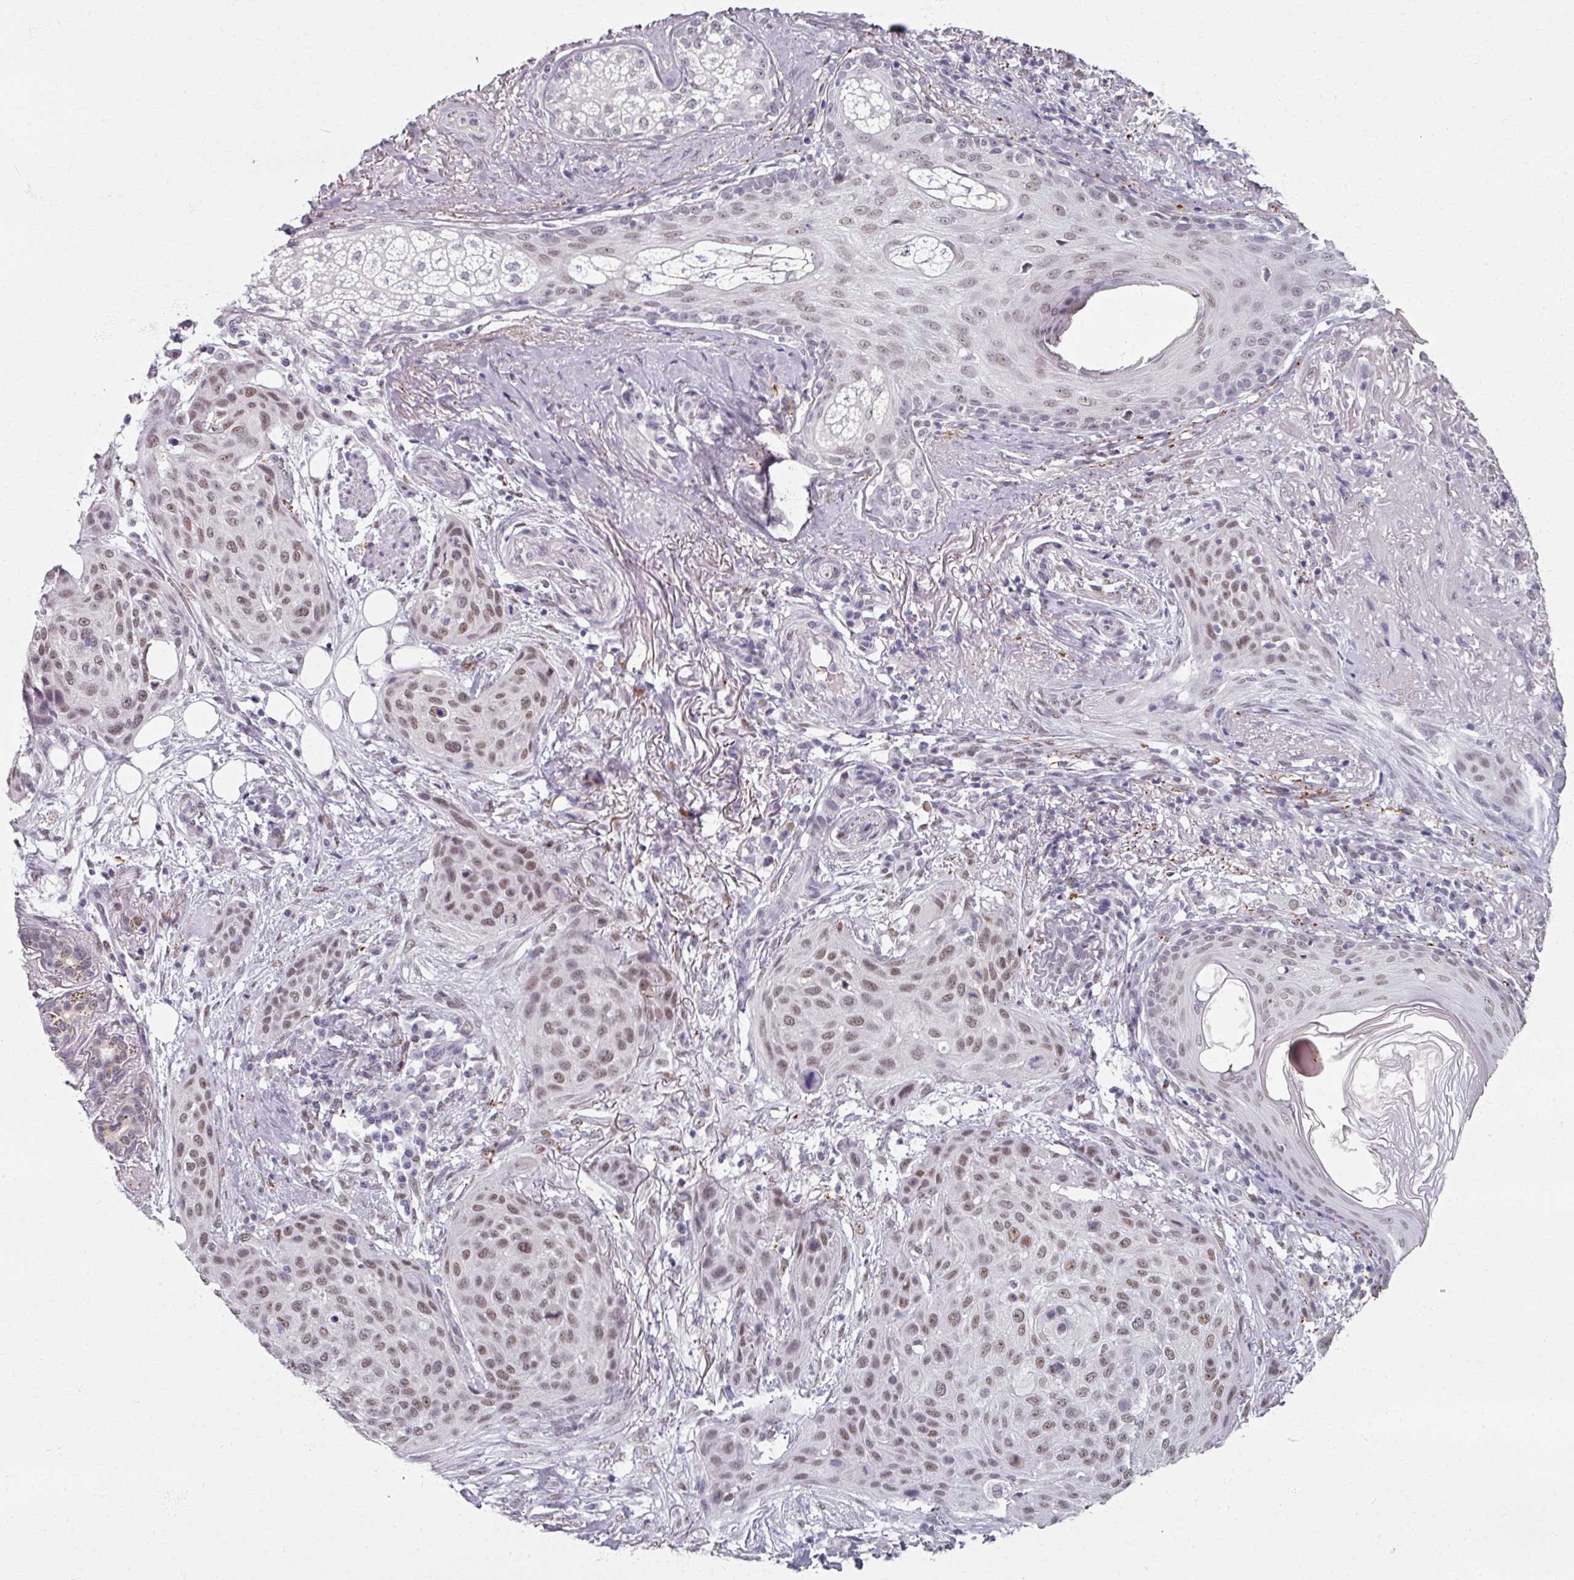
{"staining": {"intensity": "moderate", "quantity": ">75%", "location": "nuclear"}, "tissue": "skin cancer", "cell_type": "Tumor cells", "image_type": "cancer", "snomed": [{"axis": "morphology", "description": "Squamous cell carcinoma, NOS"}, {"axis": "topography", "description": "Skin"}], "caption": "A photomicrograph showing moderate nuclear positivity in about >75% of tumor cells in skin cancer, as visualized by brown immunohistochemical staining.", "gene": "RIPOR3", "patient": {"sex": "female", "age": 87}}